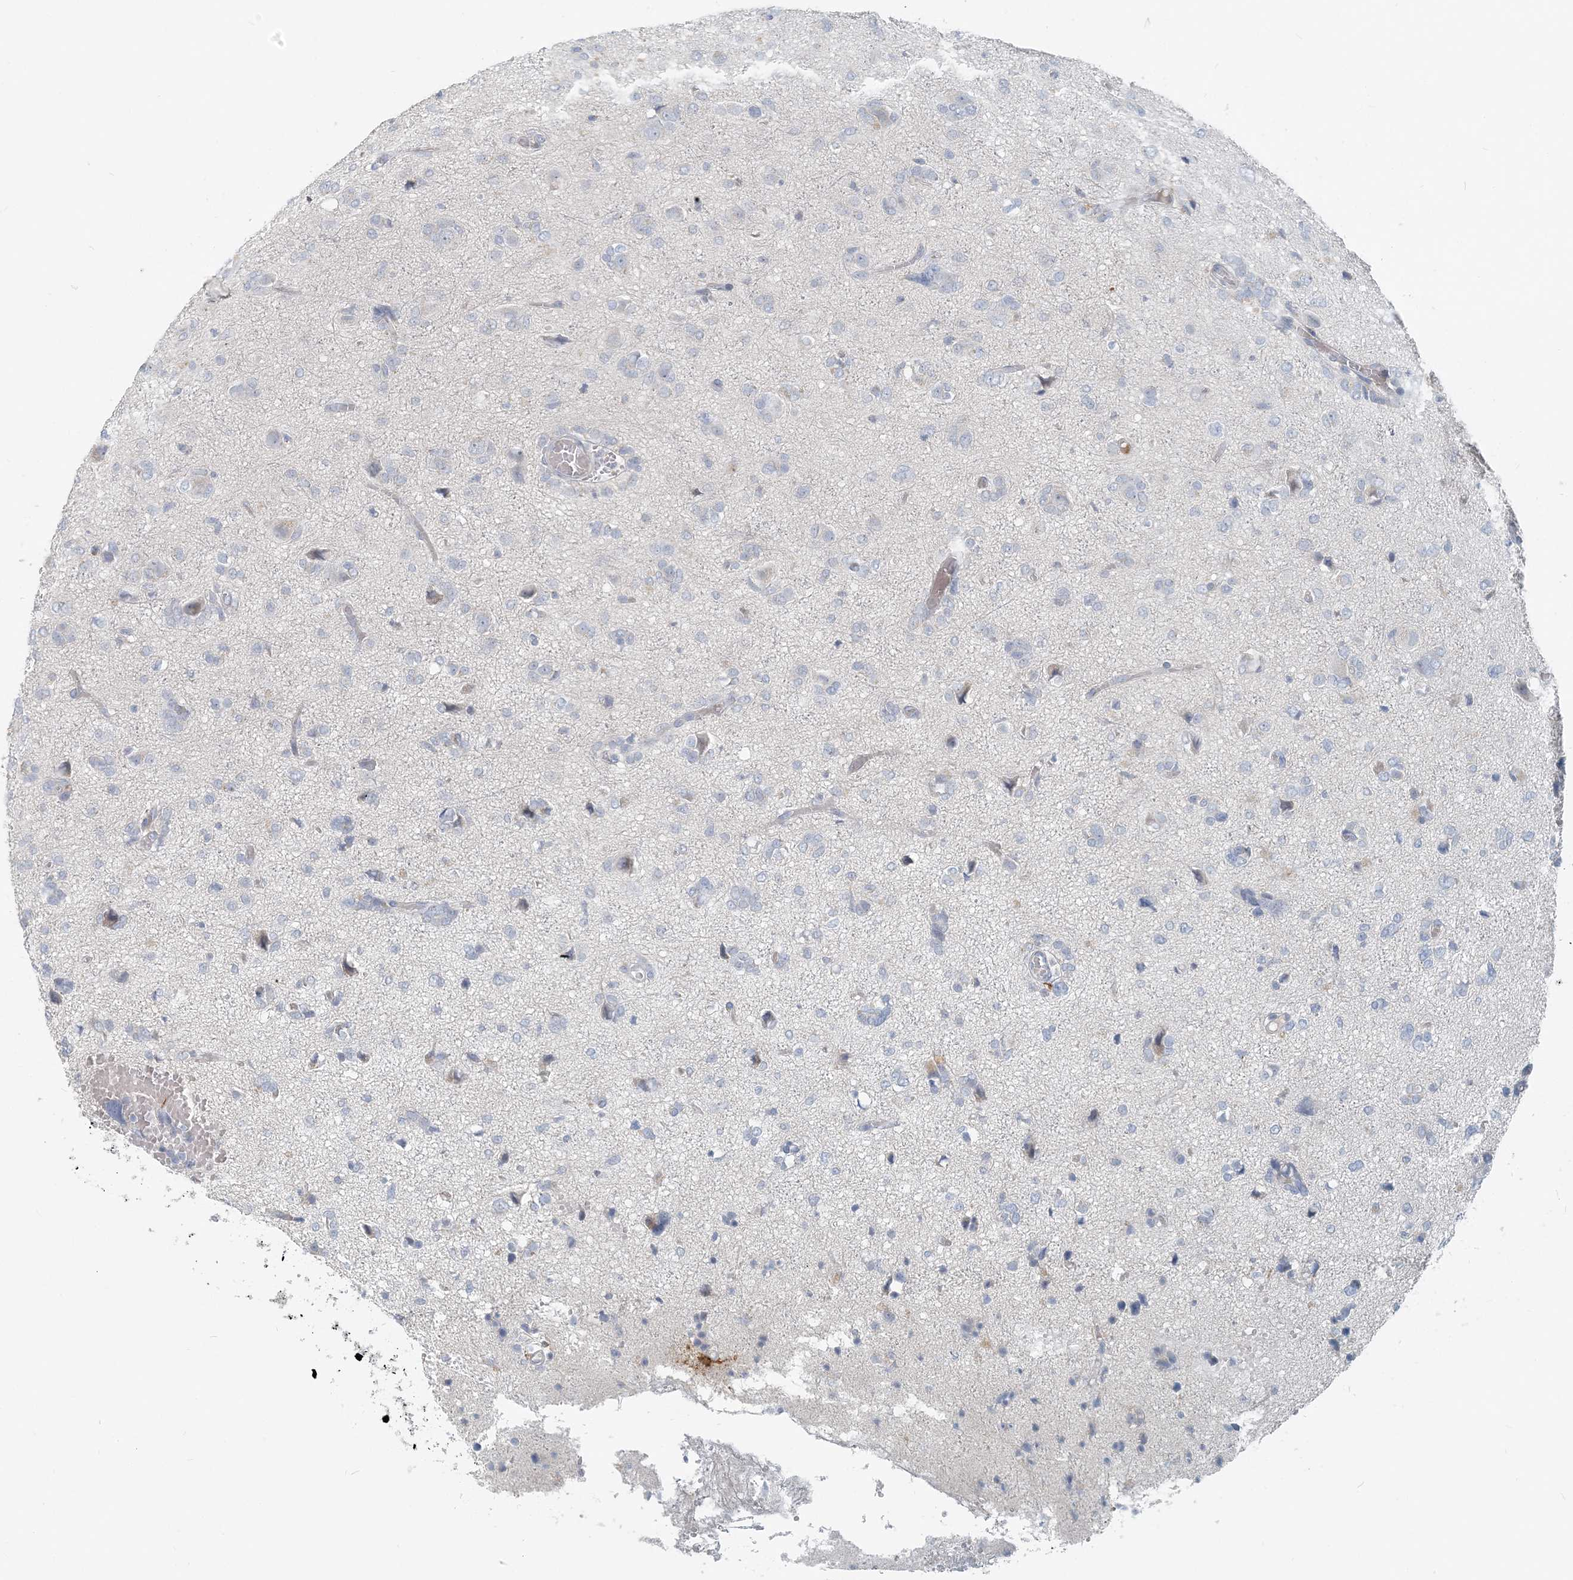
{"staining": {"intensity": "negative", "quantity": "none", "location": "none"}, "tissue": "glioma", "cell_type": "Tumor cells", "image_type": "cancer", "snomed": [{"axis": "morphology", "description": "Glioma, malignant, High grade"}, {"axis": "topography", "description": "Brain"}], "caption": "This is an immunohistochemistry micrograph of malignant glioma (high-grade). There is no positivity in tumor cells.", "gene": "NAA11", "patient": {"sex": "female", "age": 59}}